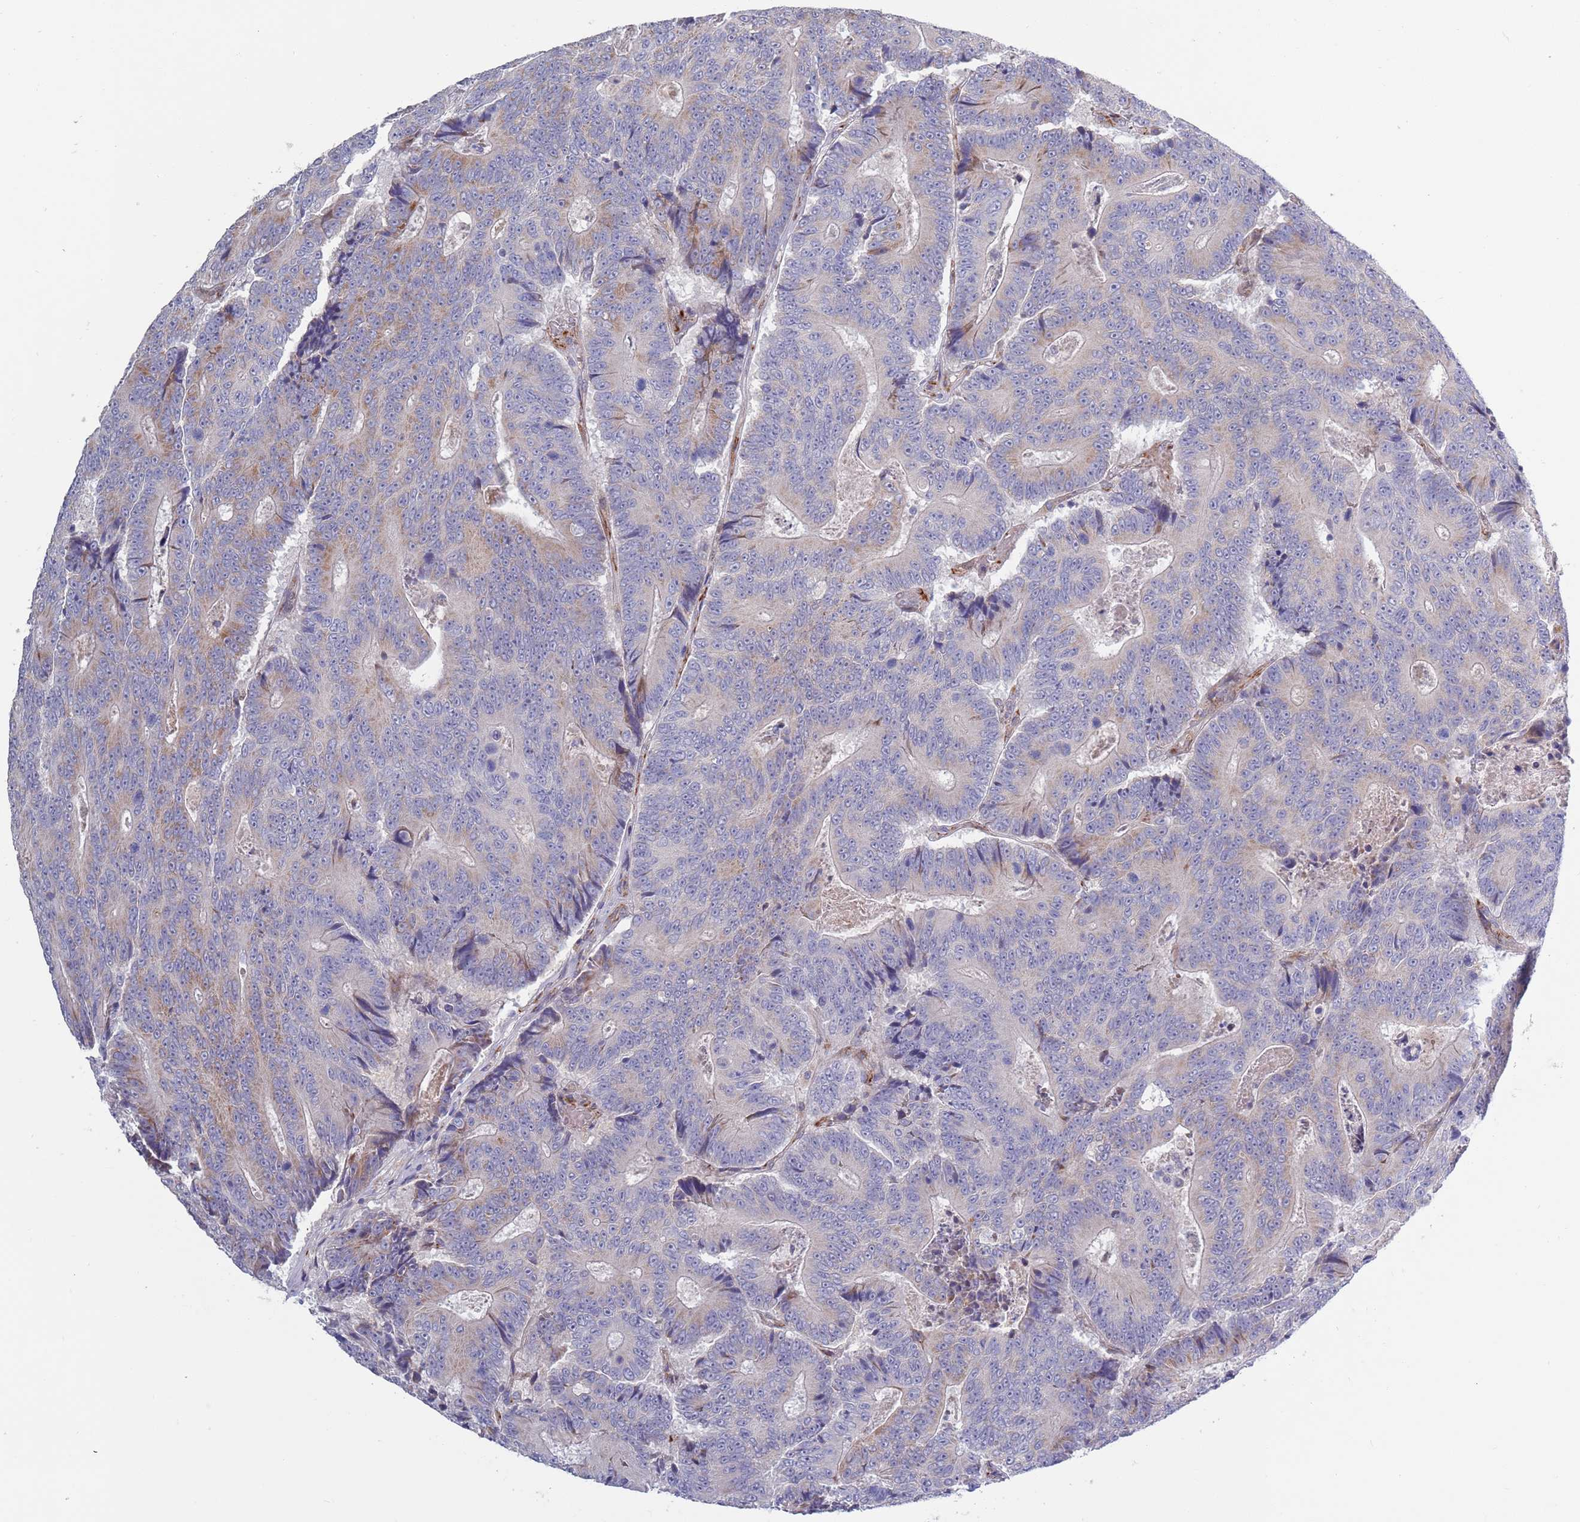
{"staining": {"intensity": "weak", "quantity": "<25%", "location": "cytoplasmic/membranous"}, "tissue": "colorectal cancer", "cell_type": "Tumor cells", "image_type": "cancer", "snomed": [{"axis": "morphology", "description": "Adenocarcinoma, NOS"}, {"axis": "topography", "description": "Colon"}], "caption": "Adenocarcinoma (colorectal) was stained to show a protein in brown. There is no significant expression in tumor cells.", "gene": "TYW1", "patient": {"sex": "male", "age": 83}}